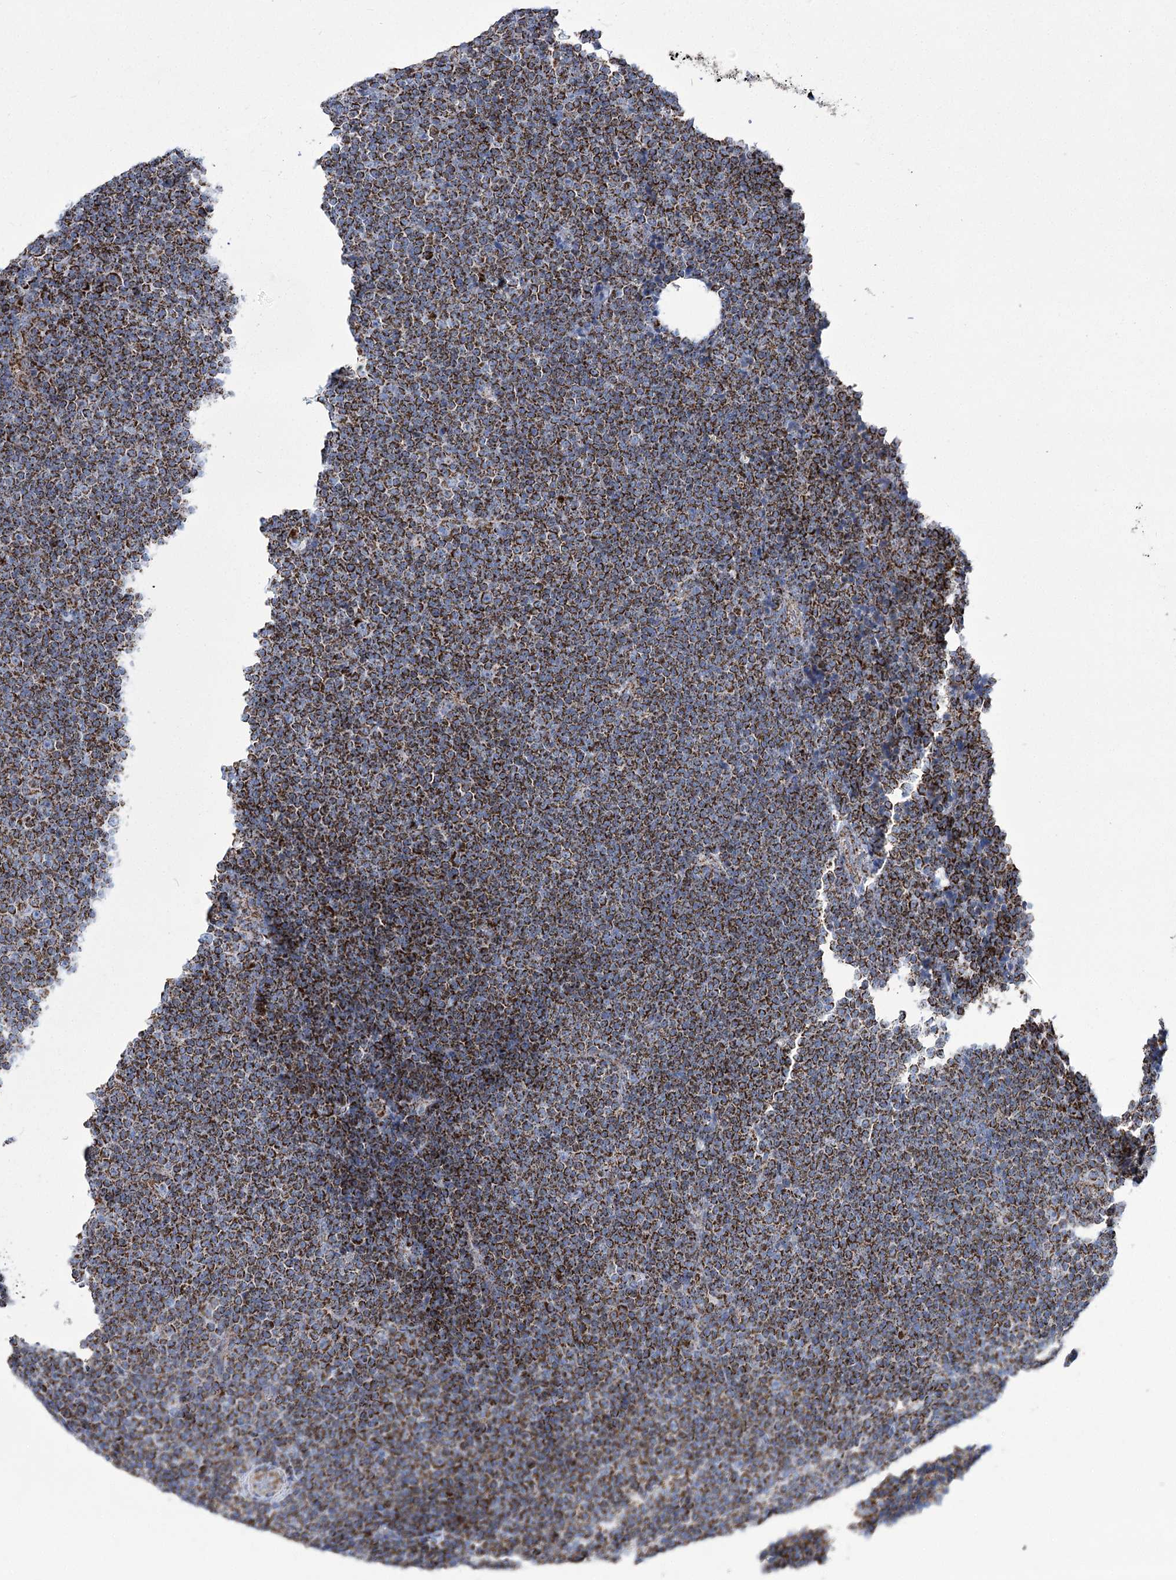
{"staining": {"intensity": "strong", "quantity": ">75%", "location": "cytoplasmic/membranous"}, "tissue": "lymphoma", "cell_type": "Tumor cells", "image_type": "cancer", "snomed": [{"axis": "morphology", "description": "Malignant lymphoma, non-Hodgkin's type, Low grade"}, {"axis": "topography", "description": "Lymph node"}], "caption": "Brown immunohistochemical staining in lymphoma reveals strong cytoplasmic/membranous staining in approximately >75% of tumor cells.", "gene": "PDHB", "patient": {"sex": "female", "age": 67}}